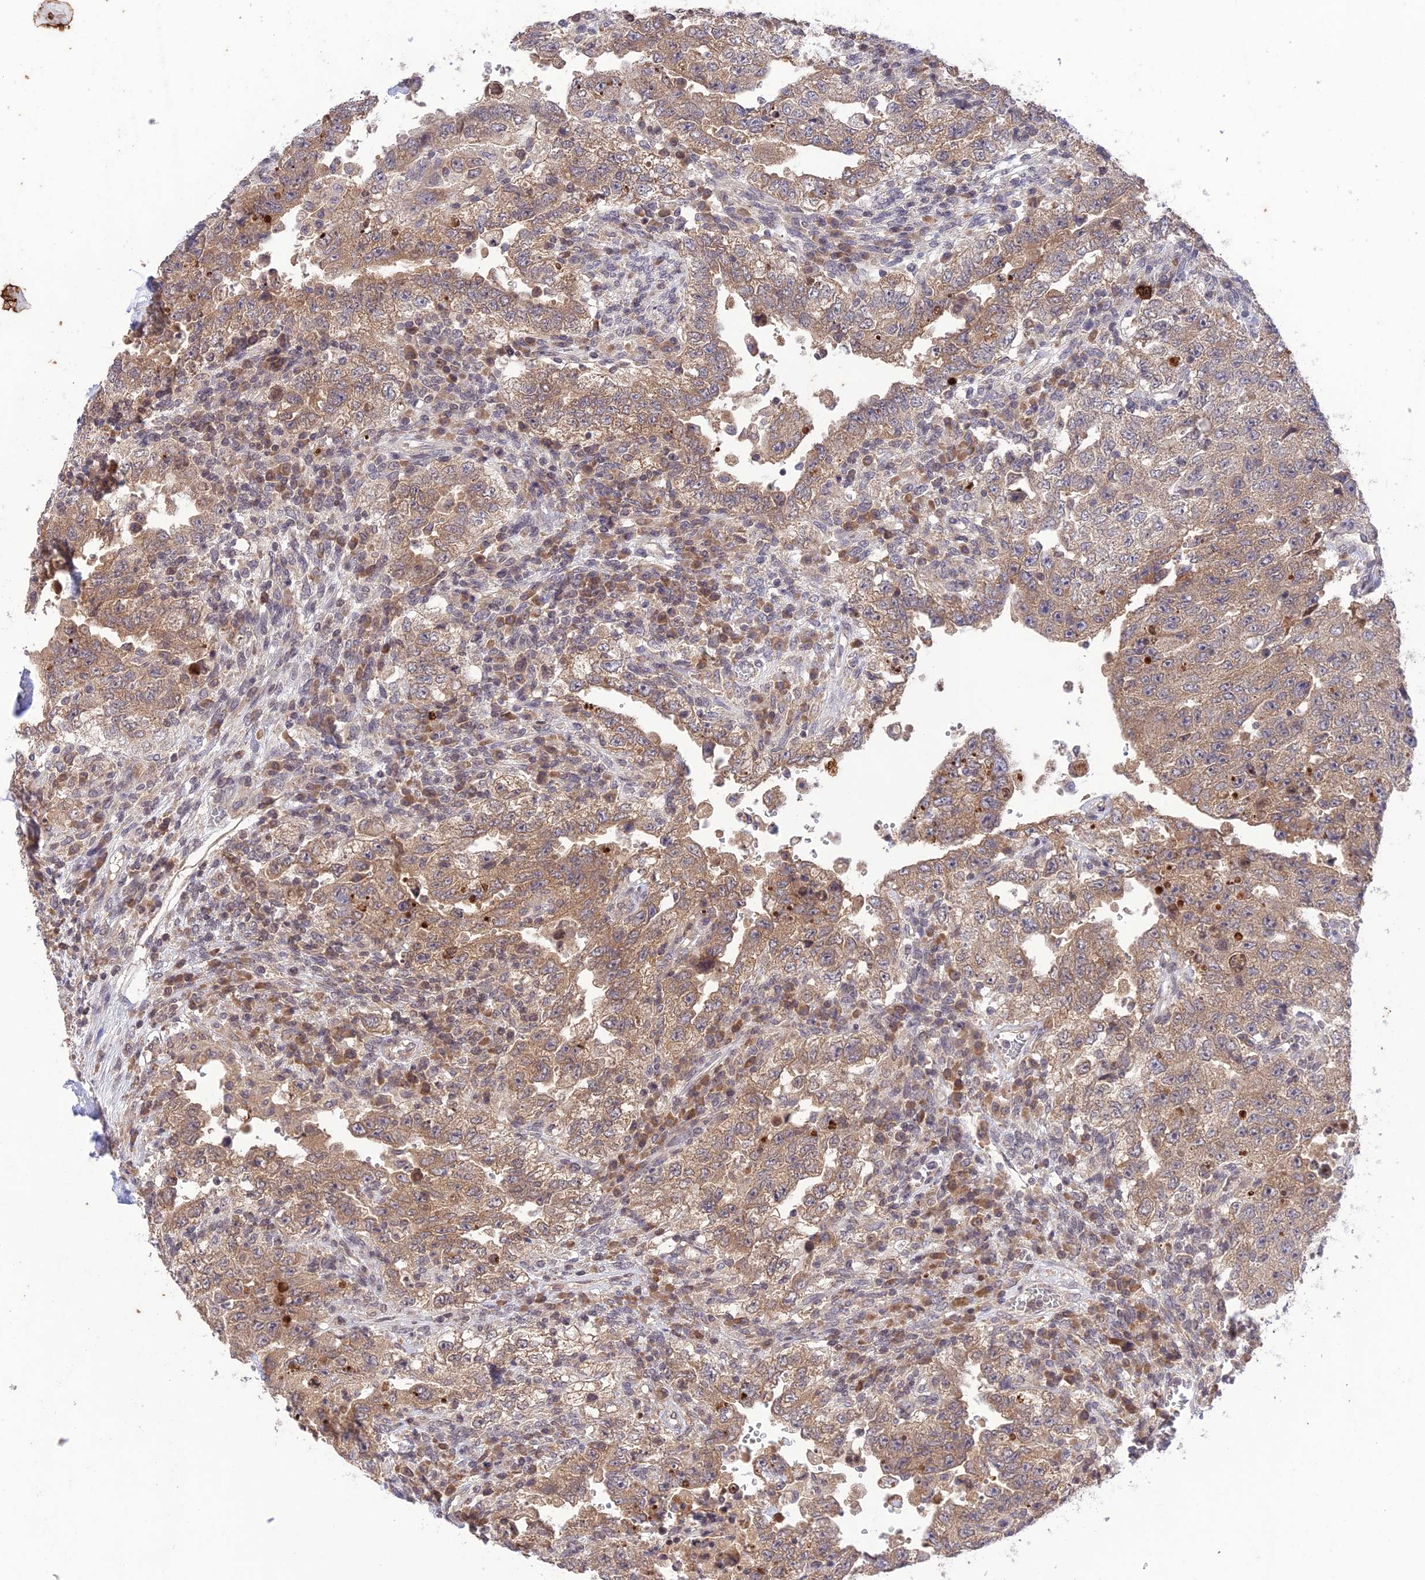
{"staining": {"intensity": "moderate", "quantity": ">75%", "location": "cytoplasmic/membranous"}, "tissue": "testis cancer", "cell_type": "Tumor cells", "image_type": "cancer", "snomed": [{"axis": "morphology", "description": "Carcinoma, Embryonal, NOS"}, {"axis": "topography", "description": "Testis"}], "caption": "Approximately >75% of tumor cells in human embryonal carcinoma (testis) show moderate cytoplasmic/membranous protein staining as visualized by brown immunohistochemical staining.", "gene": "TEKT1", "patient": {"sex": "male", "age": 26}}